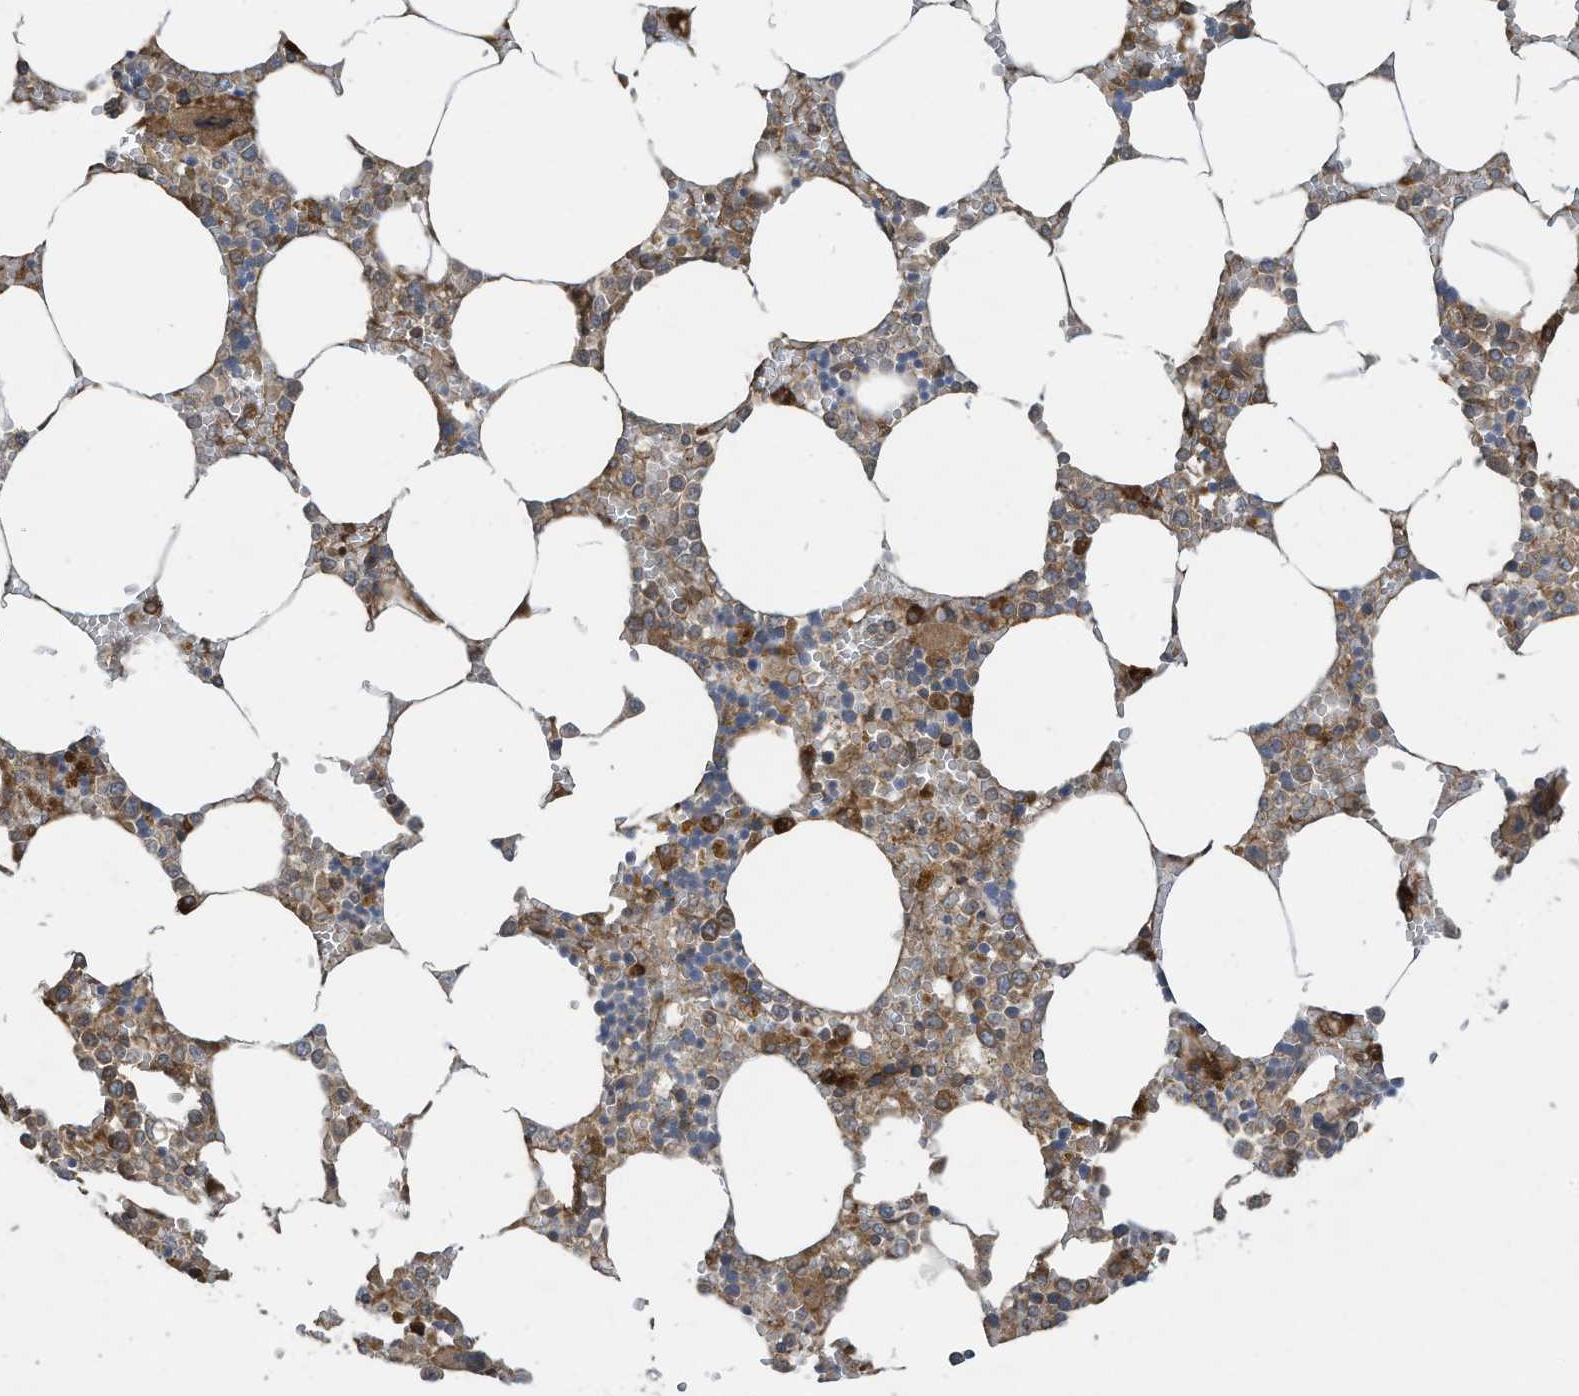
{"staining": {"intensity": "strong", "quantity": "<25%", "location": "cytoplasmic/membranous"}, "tissue": "bone marrow", "cell_type": "Hematopoietic cells", "image_type": "normal", "snomed": [{"axis": "morphology", "description": "Normal tissue, NOS"}, {"axis": "topography", "description": "Bone marrow"}], "caption": "Hematopoietic cells exhibit strong cytoplasmic/membranous staining in approximately <25% of cells in benign bone marrow. (DAB = brown stain, brightfield microscopy at high magnification).", "gene": "DDIT4", "patient": {"sex": "male", "age": 70}}